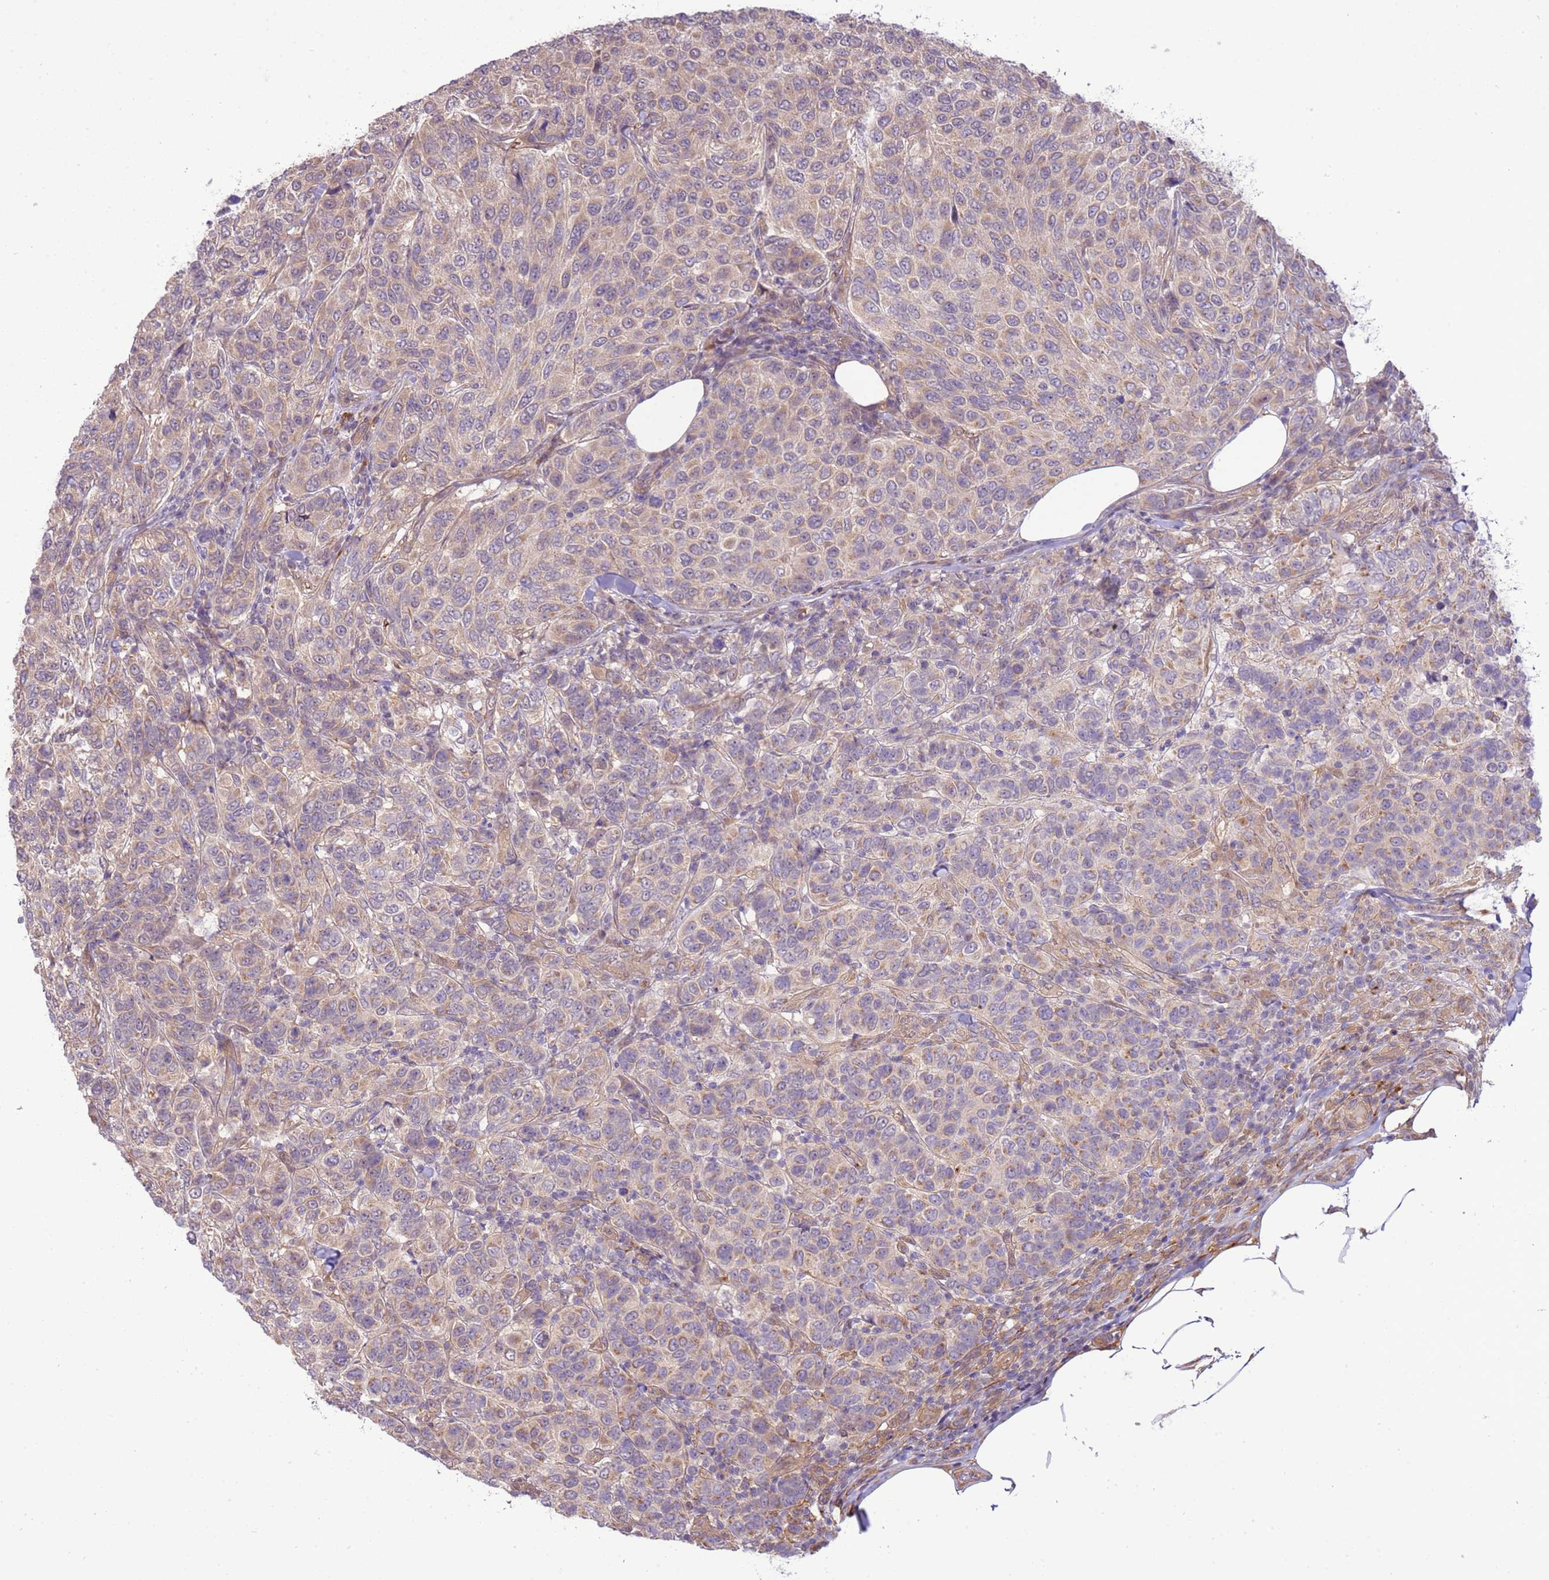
{"staining": {"intensity": "weak", "quantity": "<25%", "location": "cytoplasmic/membranous"}, "tissue": "breast cancer", "cell_type": "Tumor cells", "image_type": "cancer", "snomed": [{"axis": "morphology", "description": "Duct carcinoma"}, {"axis": "topography", "description": "Breast"}], "caption": "Immunohistochemistry of infiltrating ductal carcinoma (breast) displays no staining in tumor cells. The staining is performed using DAB brown chromogen with nuclei counter-stained in using hematoxylin.", "gene": "SCARA3", "patient": {"sex": "female", "age": 55}}